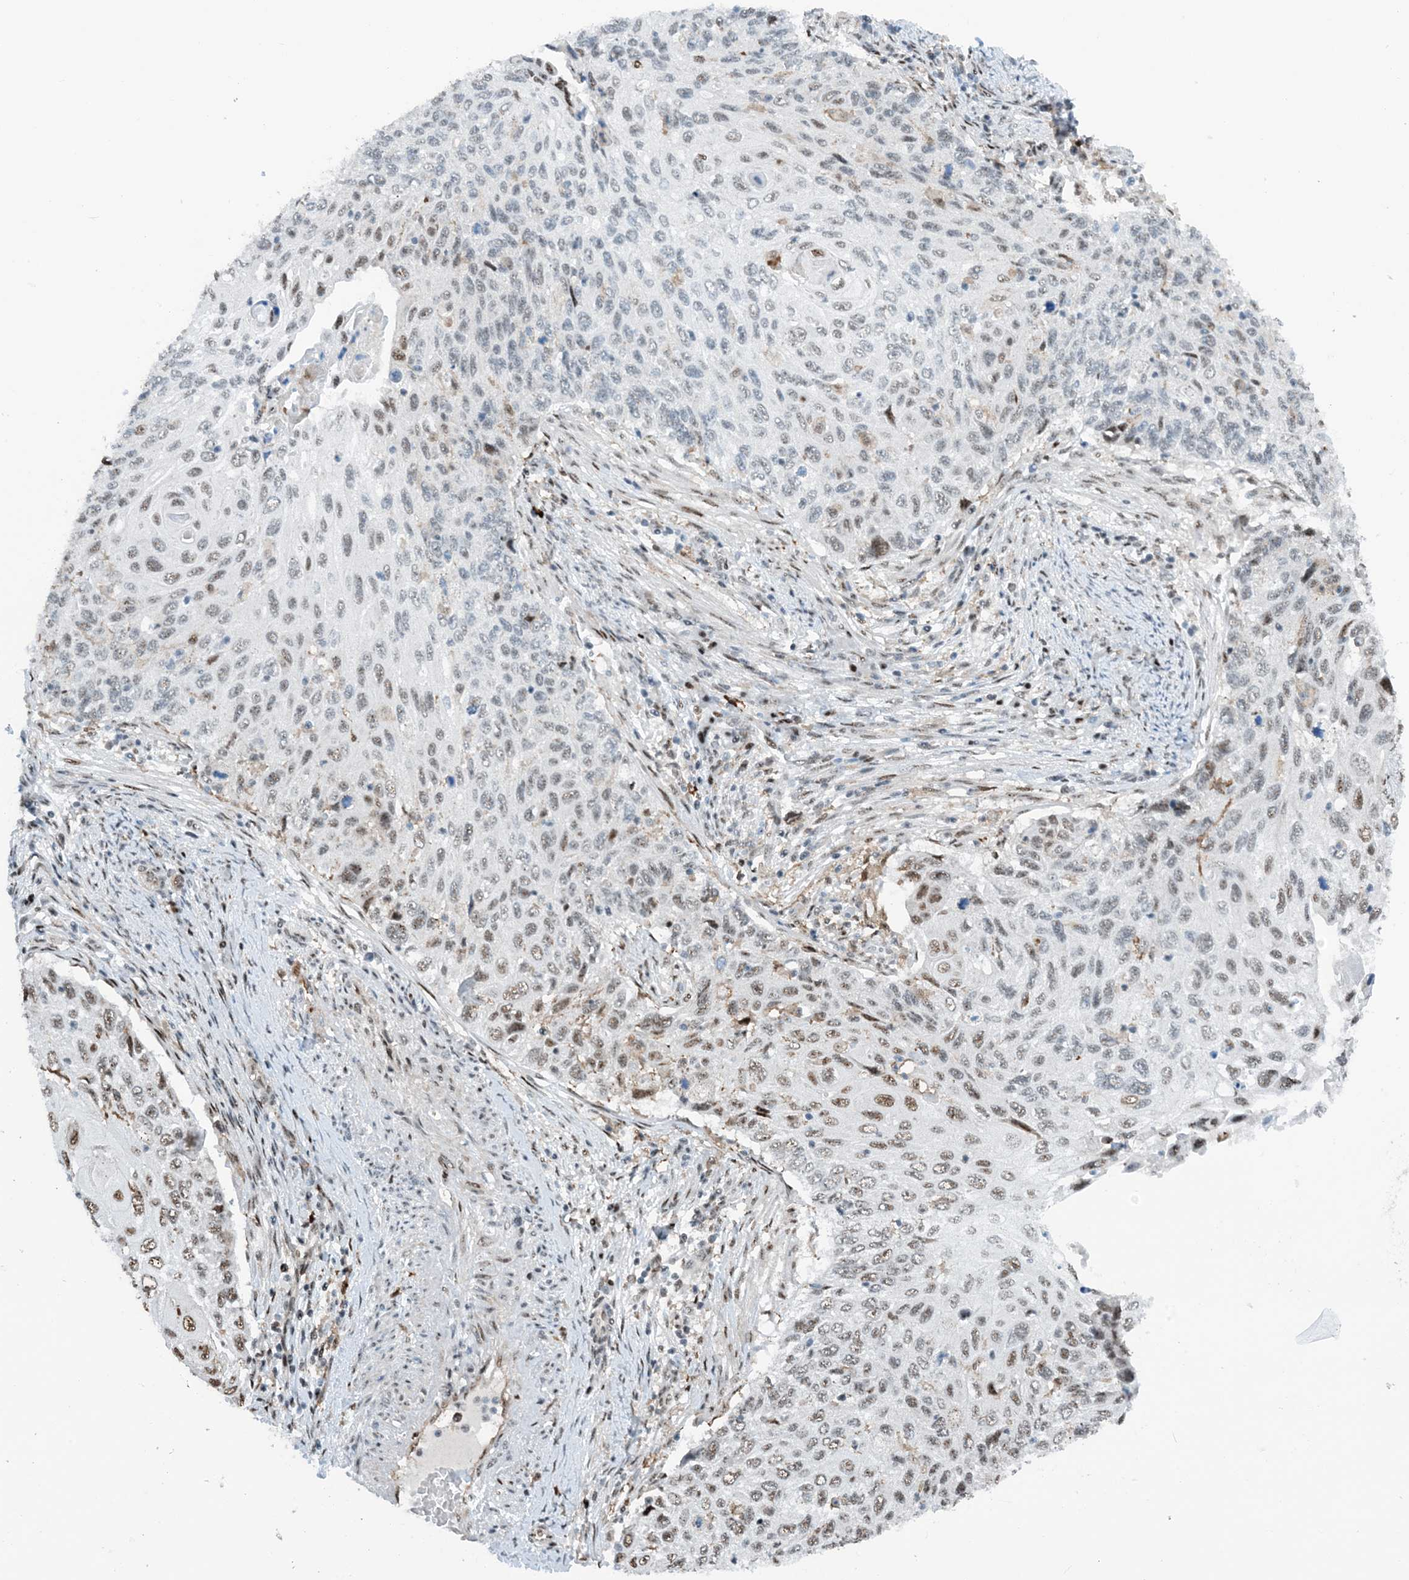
{"staining": {"intensity": "moderate", "quantity": "<25%", "location": "nuclear"}, "tissue": "cervical cancer", "cell_type": "Tumor cells", "image_type": "cancer", "snomed": [{"axis": "morphology", "description": "Squamous cell carcinoma, NOS"}, {"axis": "topography", "description": "Cervix"}], "caption": "Tumor cells display low levels of moderate nuclear positivity in approximately <25% of cells in human cervical cancer (squamous cell carcinoma). (Stains: DAB (3,3'-diaminobenzidine) in brown, nuclei in blue, Microscopy: brightfield microscopy at high magnification).", "gene": "HEMK1", "patient": {"sex": "female", "age": 70}}